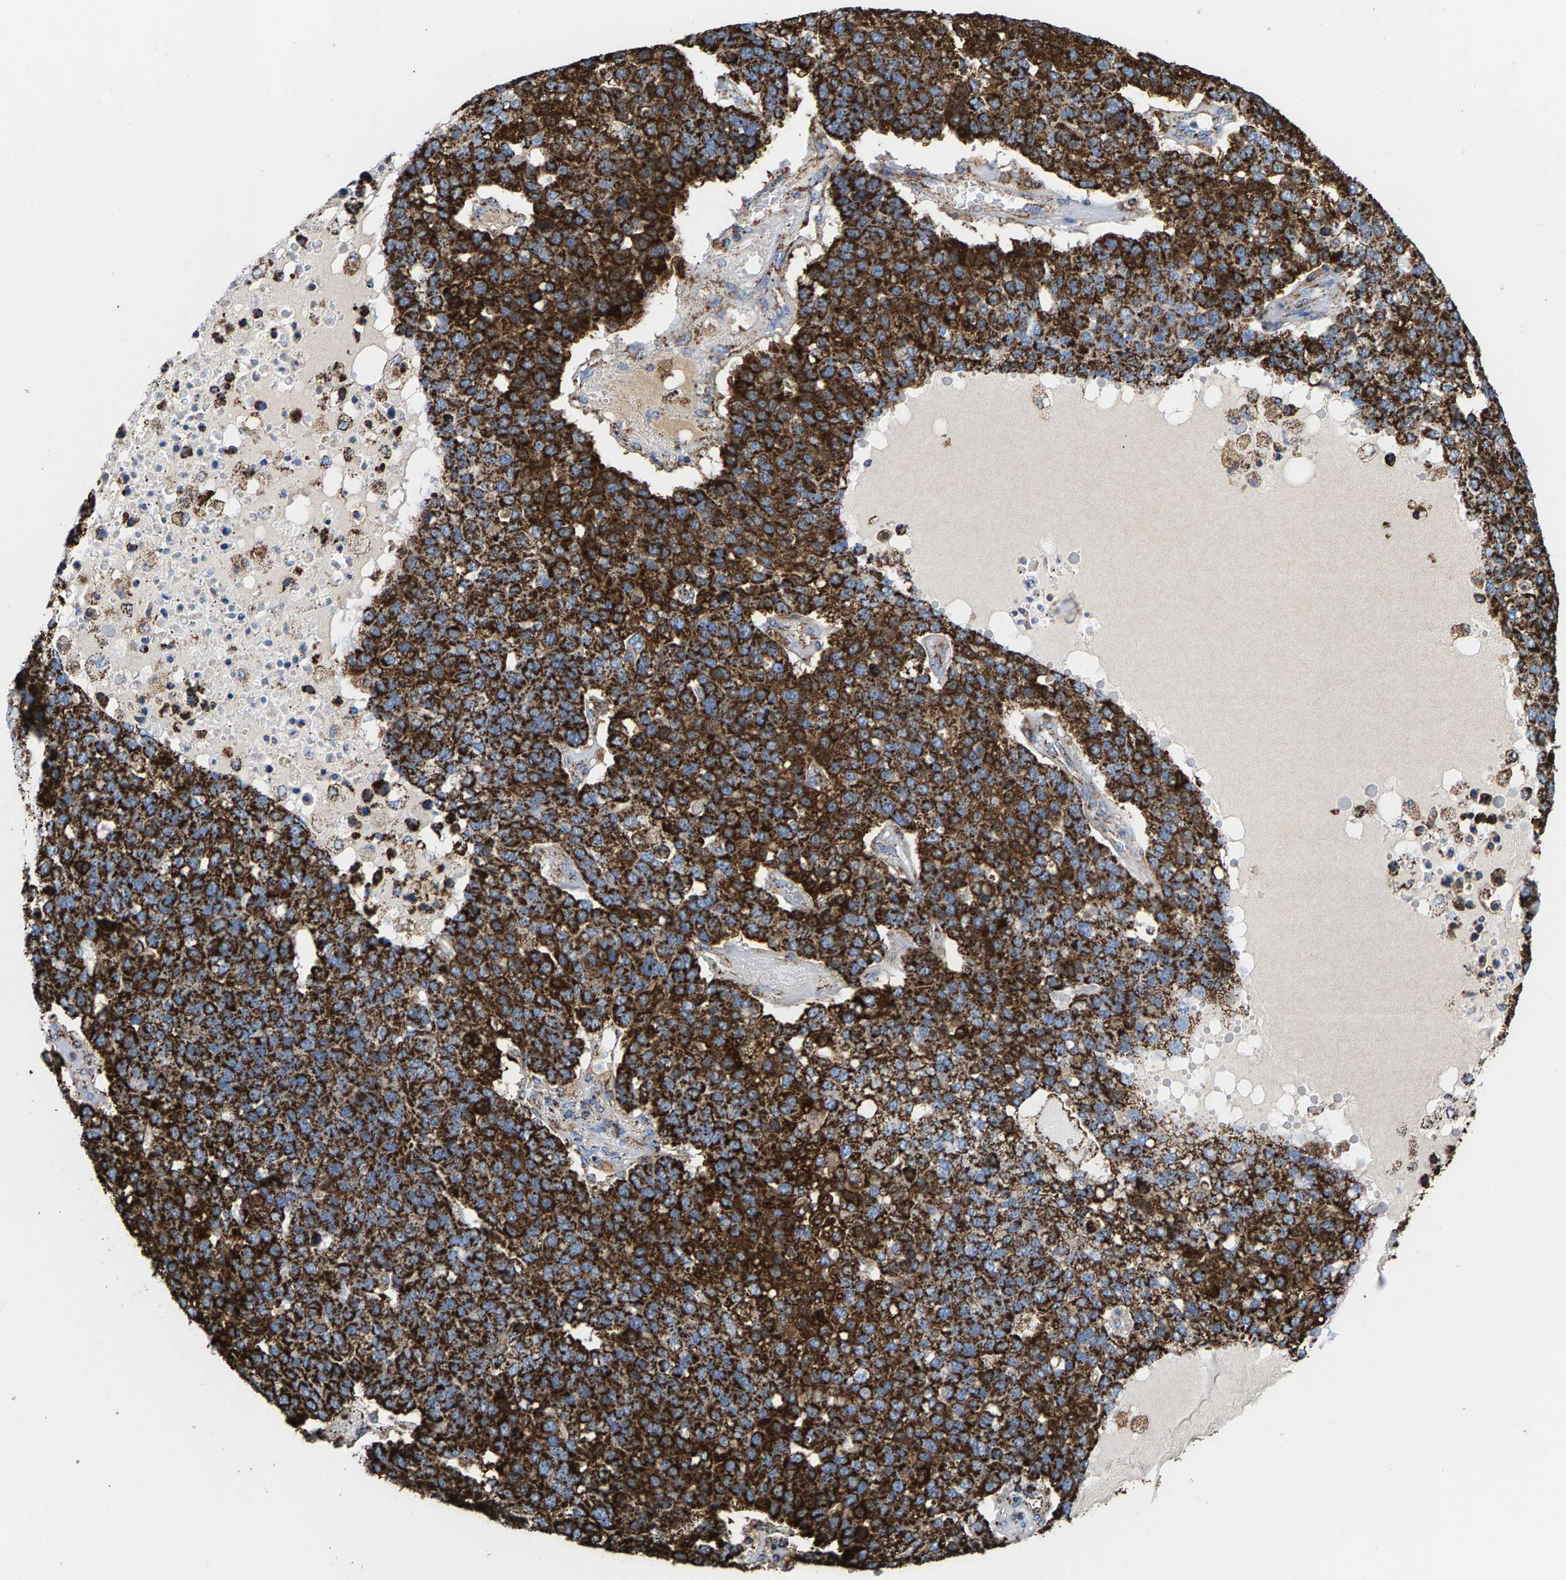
{"staining": {"intensity": "strong", "quantity": ">75%", "location": "cytoplasmic/membranous"}, "tissue": "pancreatic cancer", "cell_type": "Tumor cells", "image_type": "cancer", "snomed": [{"axis": "morphology", "description": "Adenocarcinoma, NOS"}, {"axis": "topography", "description": "Pancreas"}], "caption": "Protein expression analysis of pancreatic cancer shows strong cytoplasmic/membranous staining in approximately >75% of tumor cells. (IHC, brightfield microscopy, high magnification).", "gene": "ECHS1", "patient": {"sex": "female", "age": 61}}